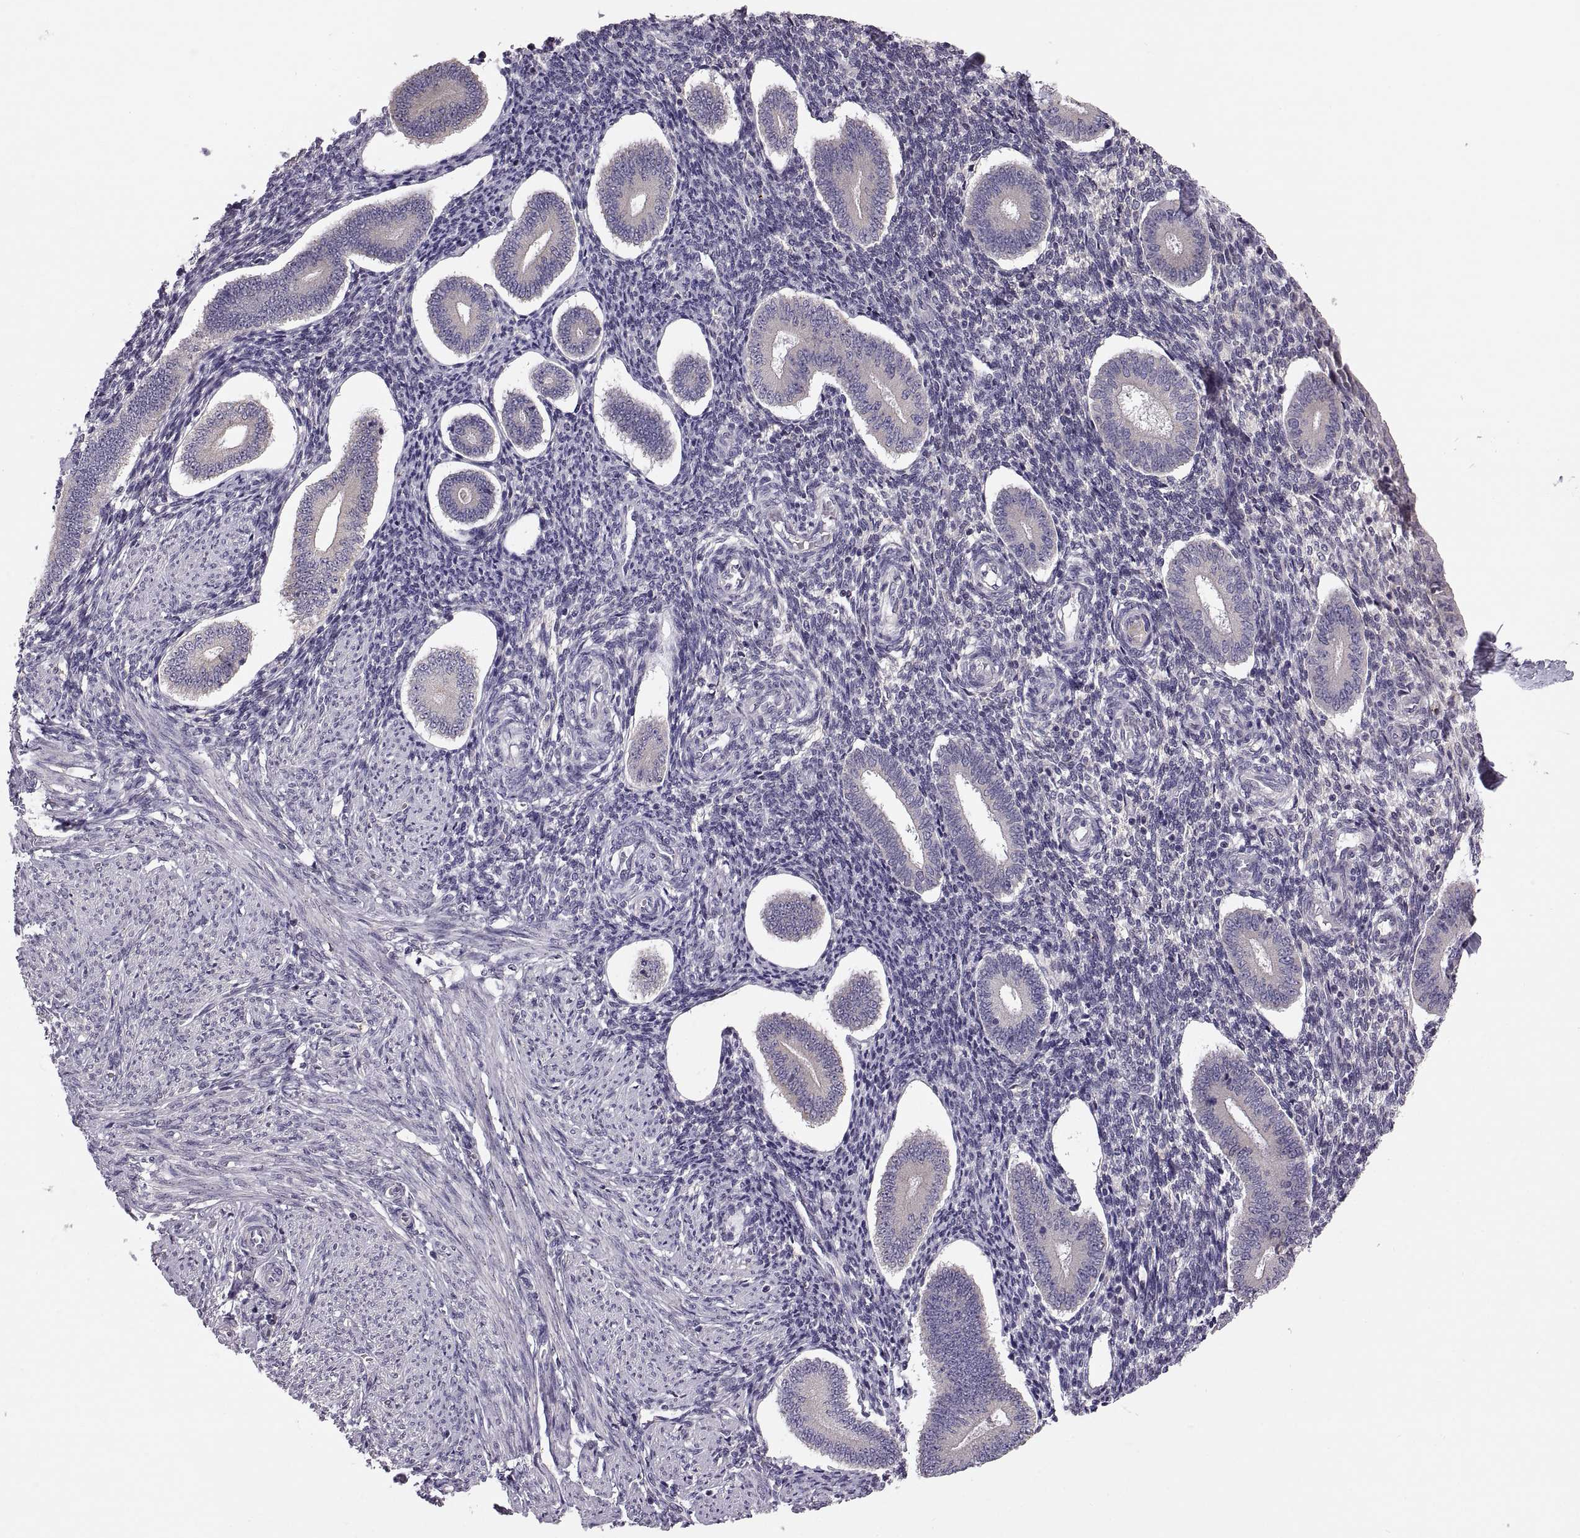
{"staining": {"intensity": "negative", "quantity": "none", "location": "none"}, "tissue": "endometrium", "cell_type": "Cells in endometrial stroma", "image_type": "normal", "snomed": [{"axis": "morphology", "description": "Normal tissue, NOS"}, {"axis": "topography", "description": "Endometrium"}], "caption": "This histopathology image is of normal endometrium stained with immunohistochemistry to label a protein in brown with the nuclei are counter-stained blue. There is no expression in cells in endometrial stroma. (DAB IHC, high magnification).", "gene": "ACSBG2", "patient": {"sex": "female", "age": 40}}